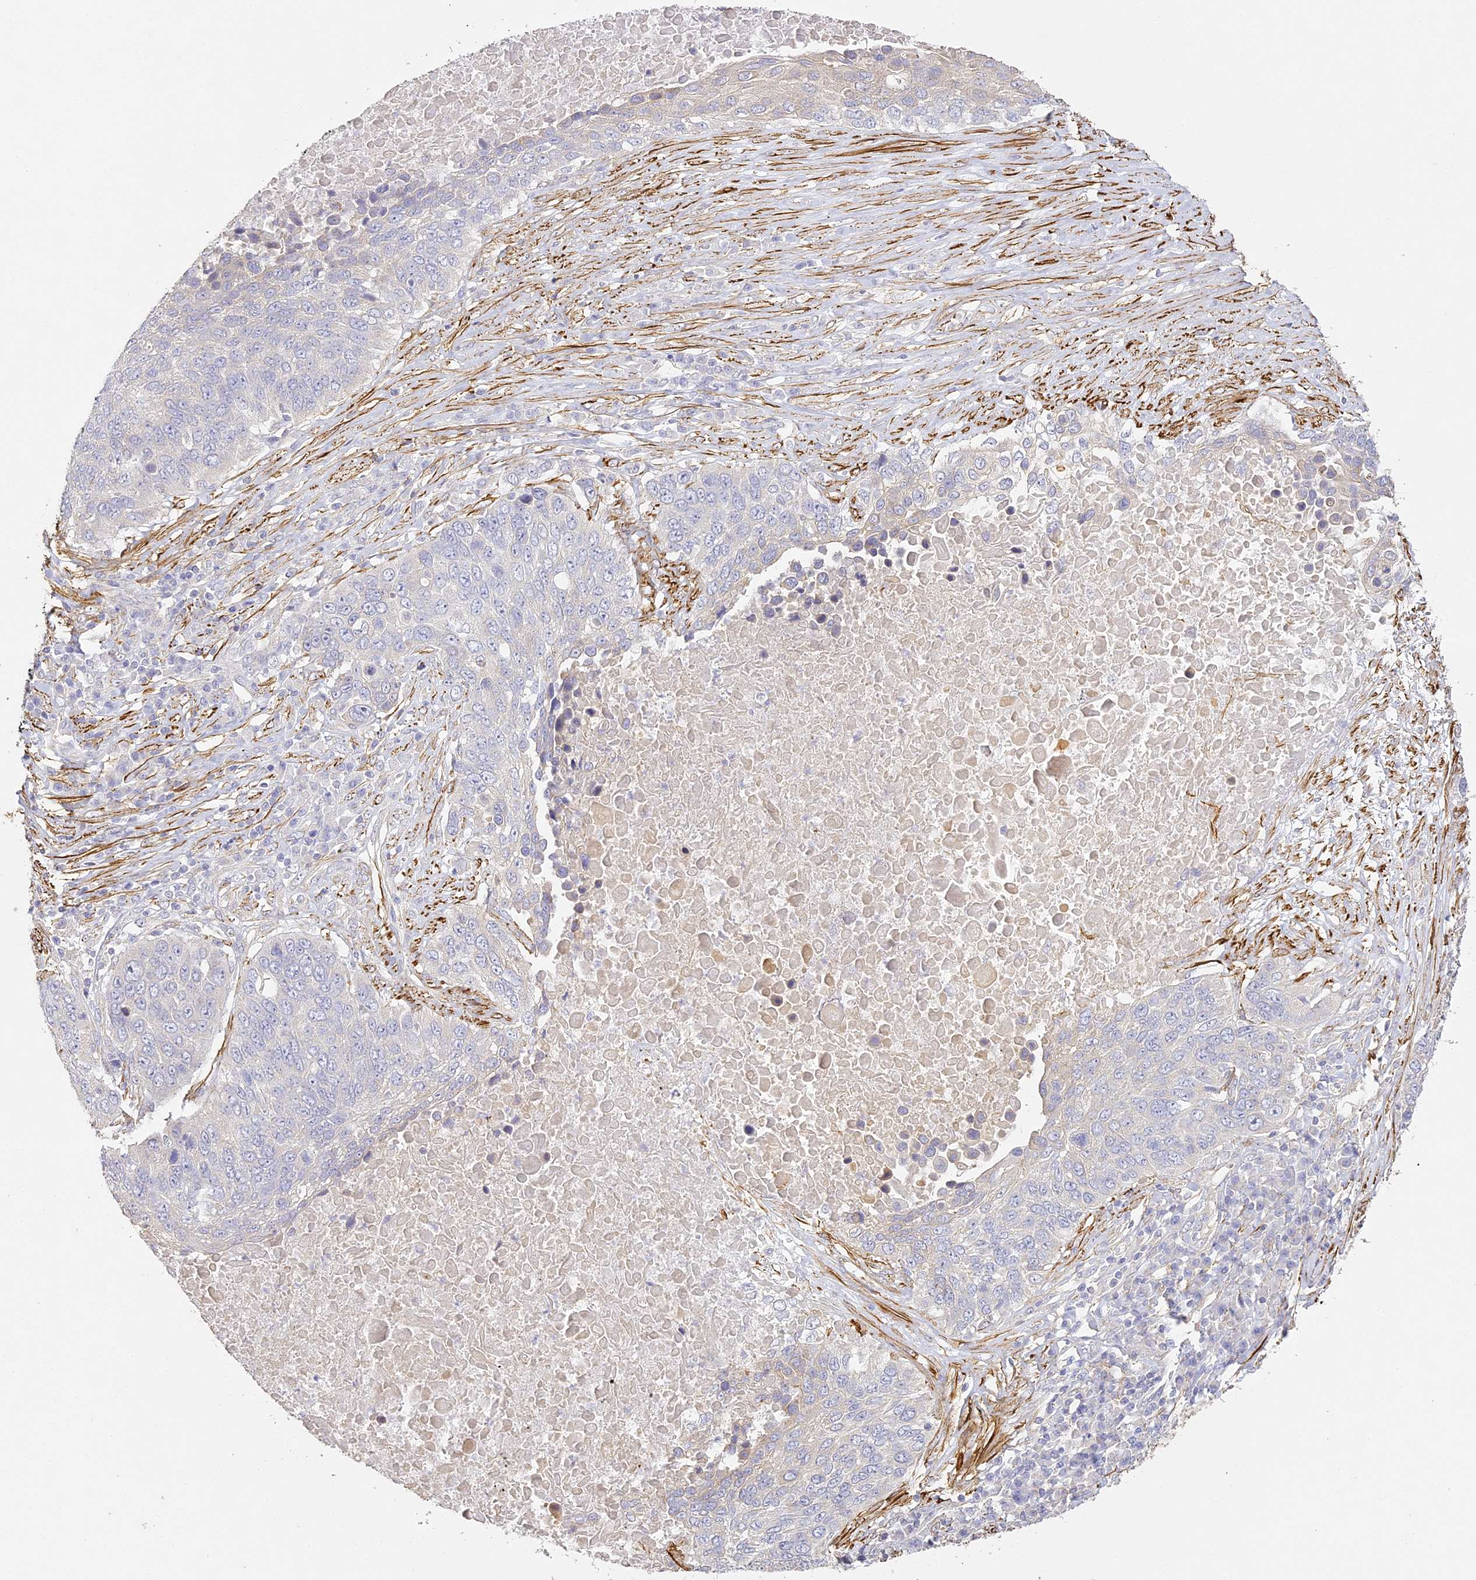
{"staining": {"intensity": "negative", "quantity": "none", "location": "none"}, "tissue": "lung cancer", "cell_type": "Tumor cells", "image_type": "cancer", "snomed": [{"axis": "morphology", "description": "Squamous cell carcinoma, NOS"}, {"axis": "topography", "description": "Lung"}], "caption": "High magnification brightfield microscopy of lung squamous cell carcinoma stained with DAB (3,3'-diaminobenzidine) (brown) and counterstained with hematoxylin (blue): tumor cells show no significant positivity.", "gene": "MED28", "patient": {"sex": "male", "age": 66}}